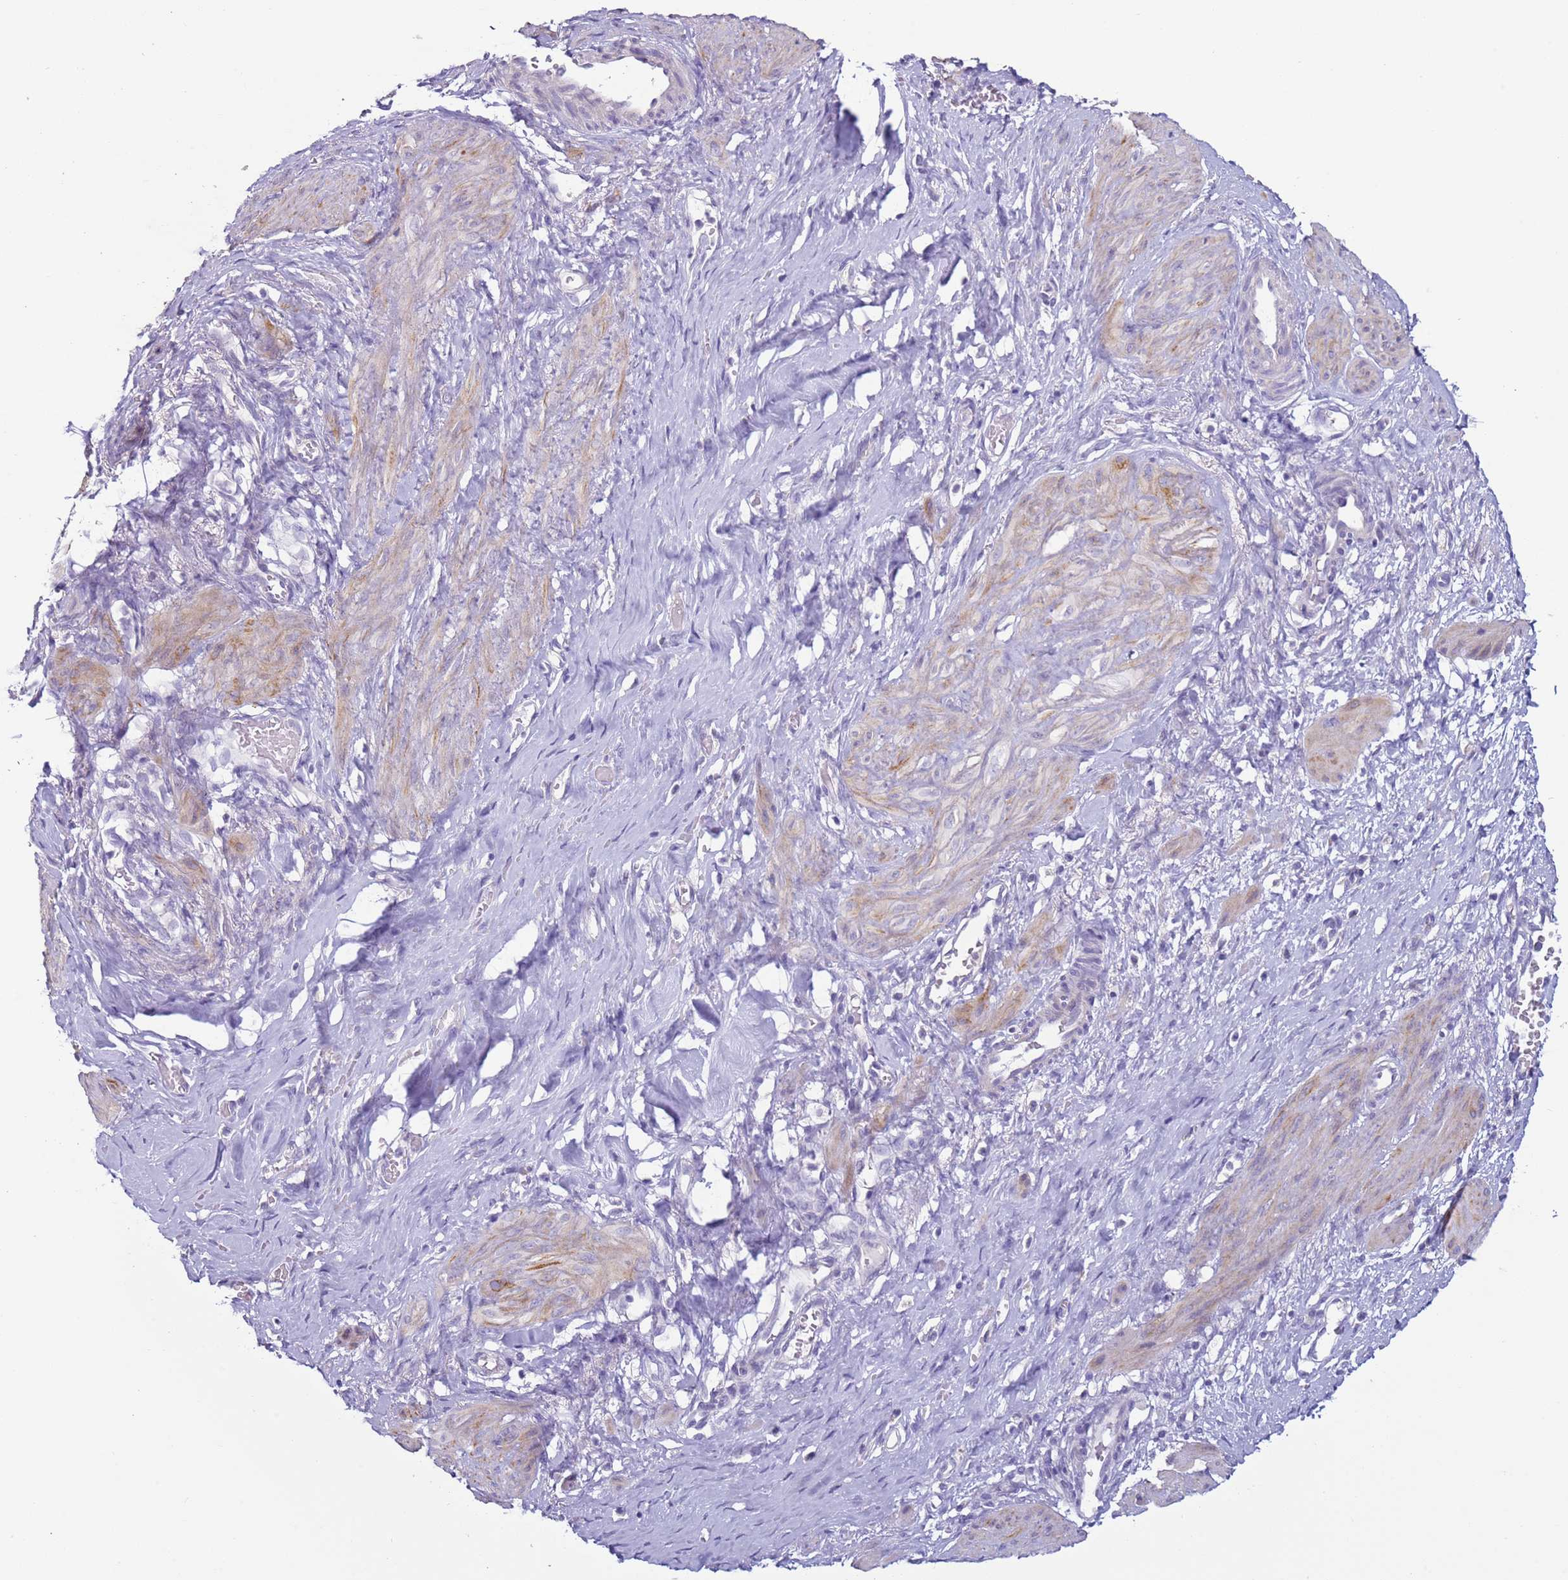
{"staining": {"intensity": "moderate", "quantity": "25%-75%", "location": "cytoplasmic/membranous"}, "tissue": "smooth muscle", "cell_type": "Smooth muscle cells", "image_type": "normal", "snomed": [{"axis": "morphology", "description": "Normal tissue, NOS"}, {"axis": "topography", "description": "Endometrium"}], "caption": "A medium amount of moderate cytoplasmic/membranous staining is appreciated in approximately 25%-75% of smooth muscle cells in benign smooth muscle. (DAB IHC, brown staining for protein, blue staining for nuclei).", "gene": "NPAP1", "patient": {"sex": "female", "age": 33}}